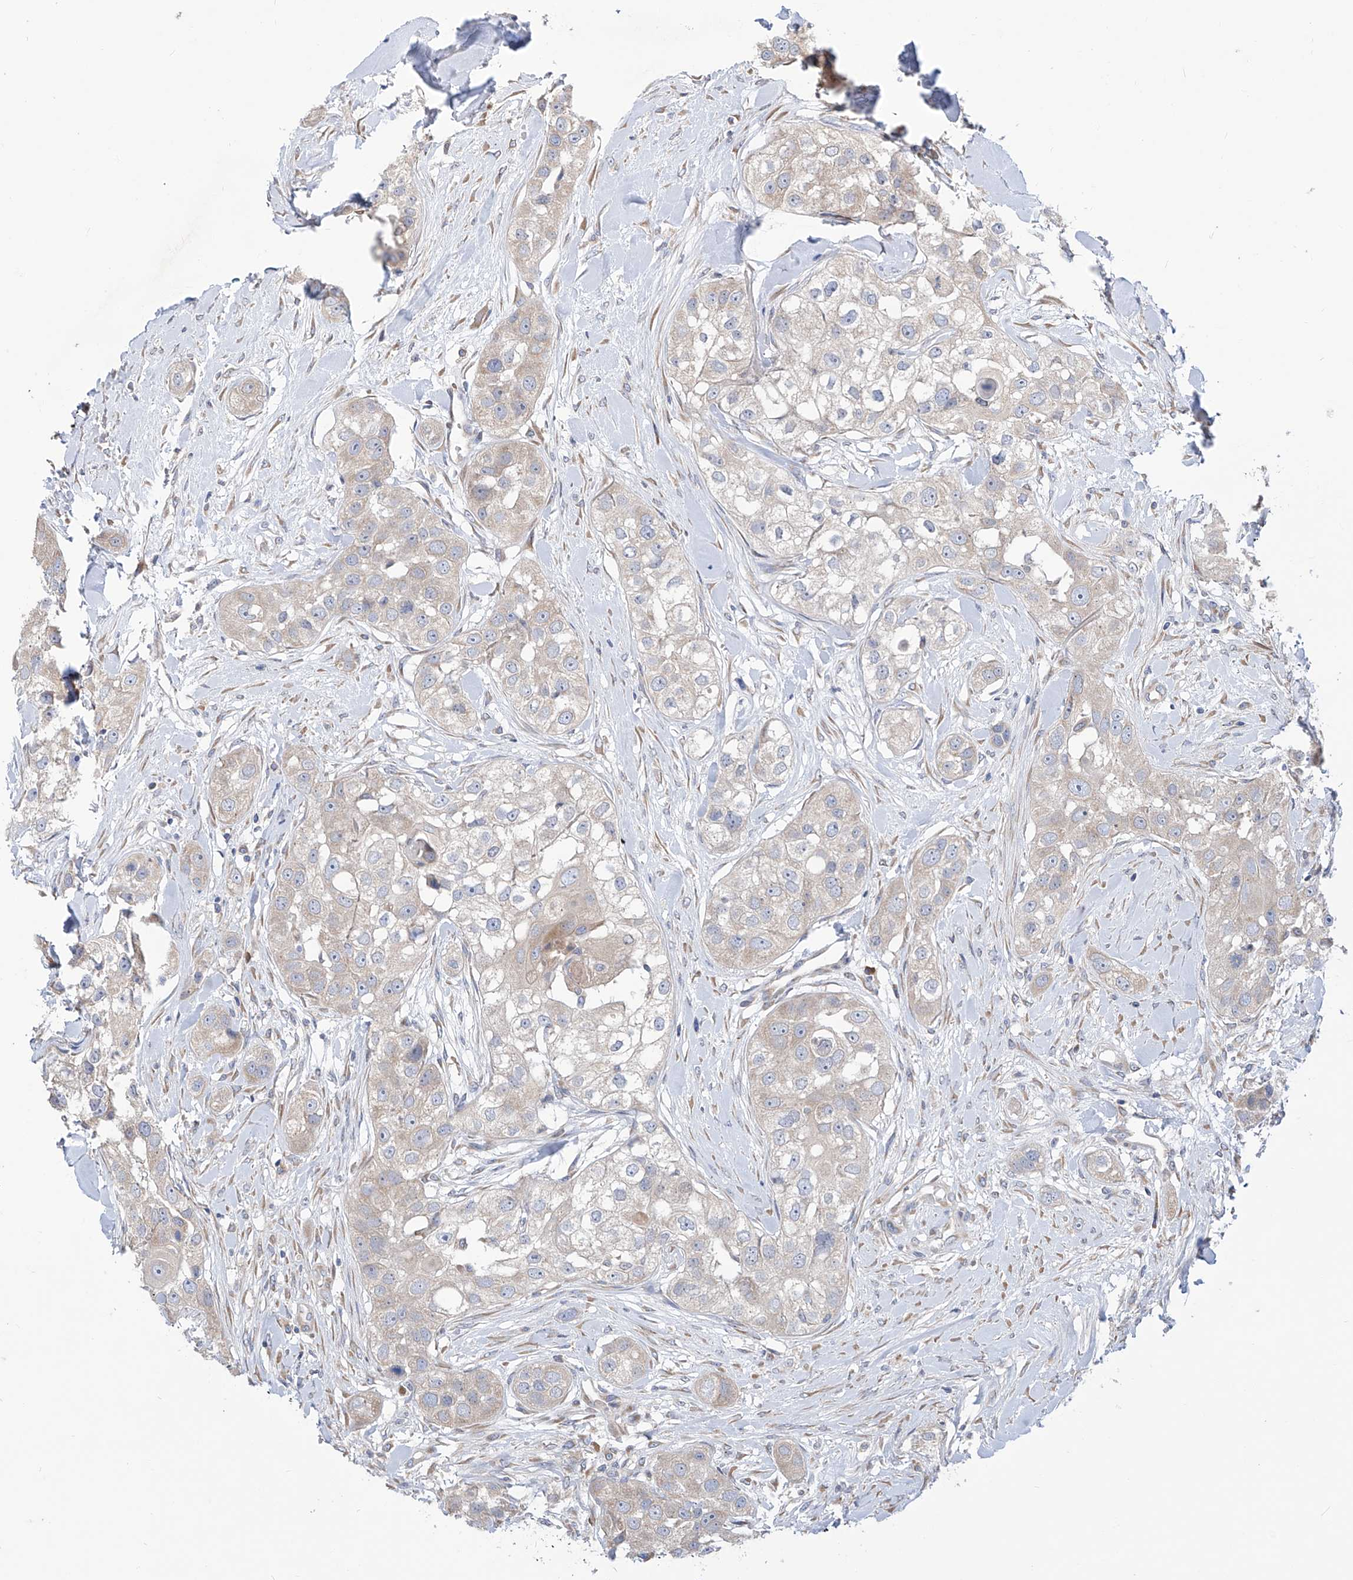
{"staining": {"intensity": "weak", "quantity": "<25%", "location": "cytoplasmic/membranous"}, "tissue": "head and neck cancer", "cell_type": "Tumor cells", "image_type": "cancer", "snomed": [{"axis": "morphology", "description": "Normal tissue, NOS"}, {"axis": "morphology", "description": "Squamous cell carcinoma, NOS"}, {"axis": "topography", "description": "Skeletal muscle"}, {"axis": "topography", "description": "Head-Neck"}], "caption": "Protein analysis of head and neck cancer reveals no significant expression in tumor cells. The staining is performed using DAB brown chromogen with nuclei counter-stained in using hematoxylin.", "gene": "UFL1", "patient": {"sex": "male", "age": 51}}